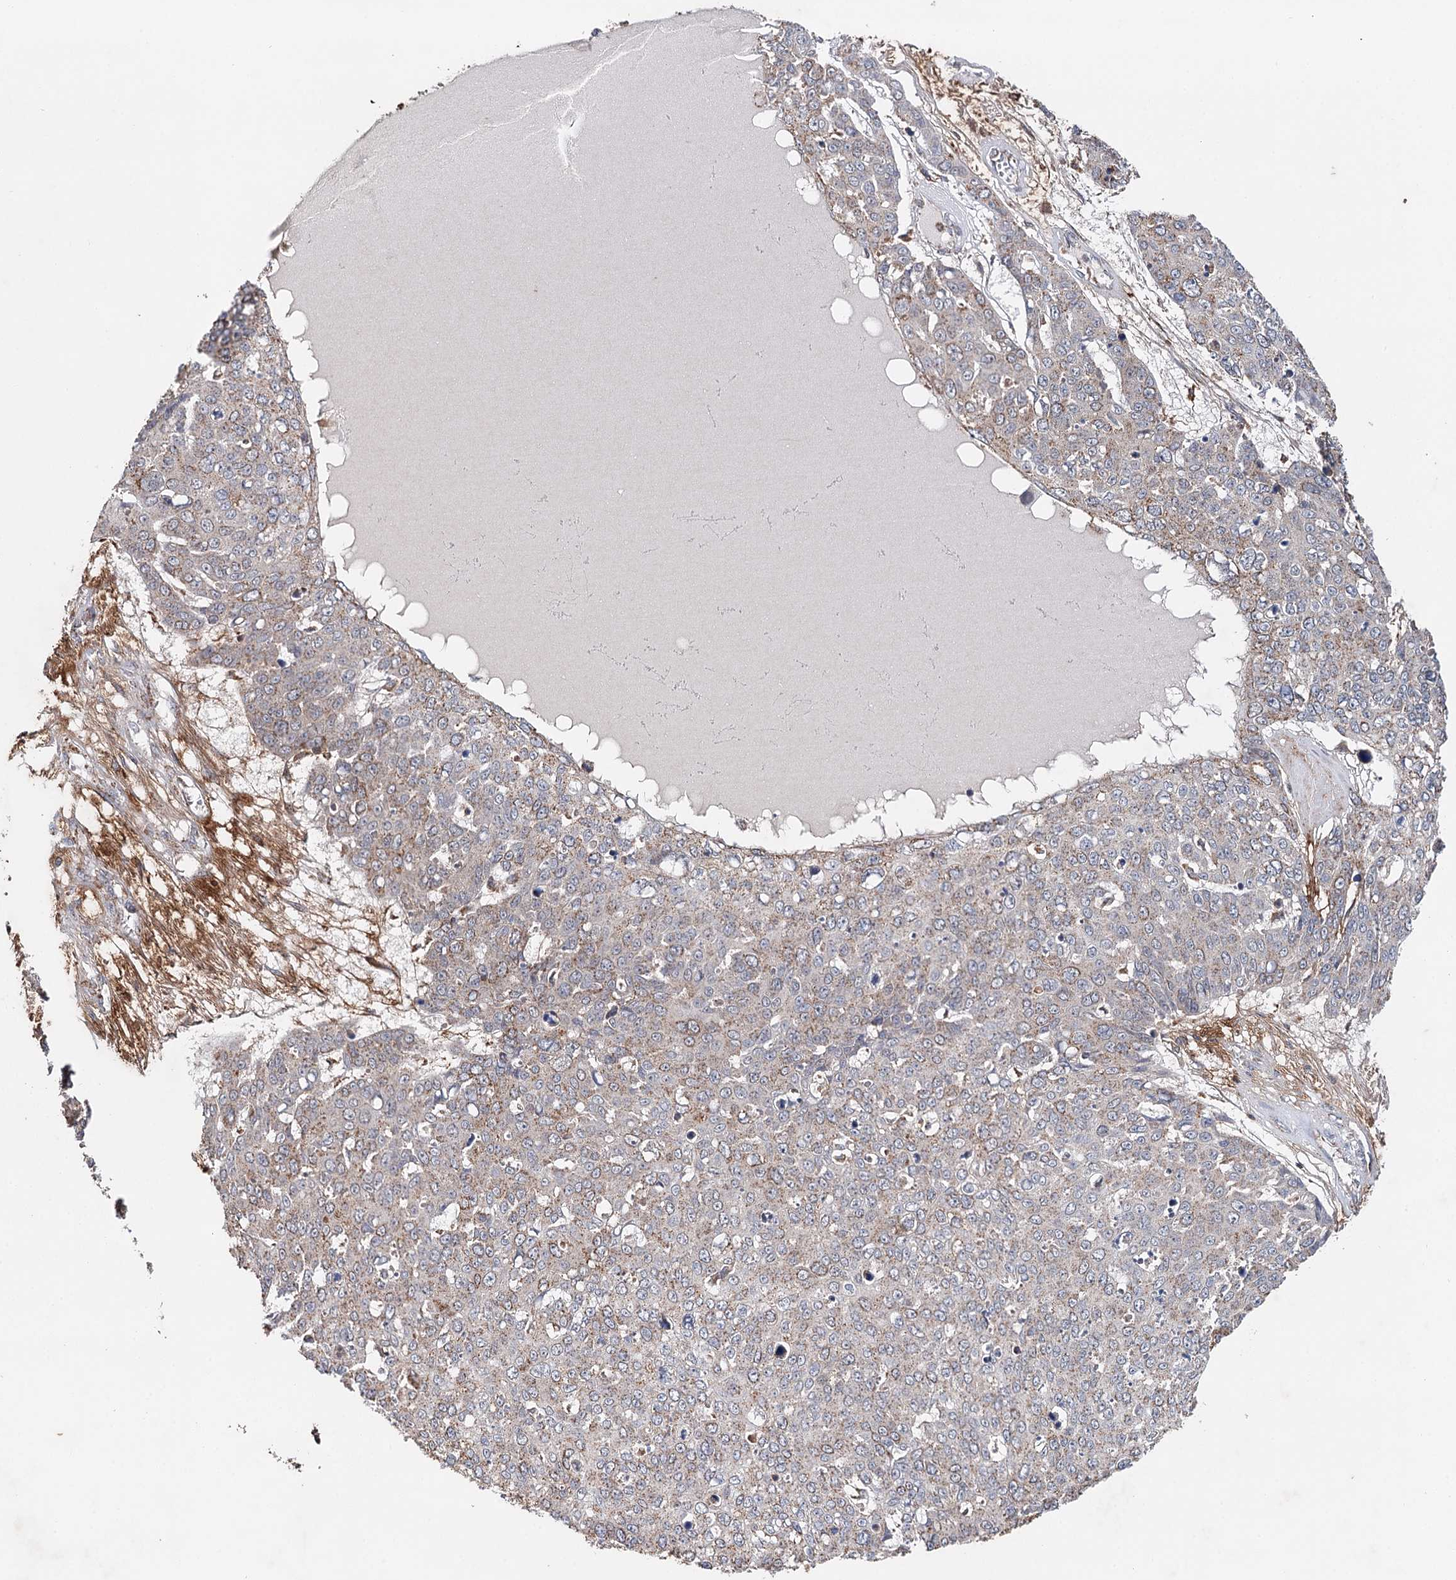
{"staining": {"intensity": "weak", "quantity": "25%-75%", "location": "cytoplasmic/membranous"}, "tissue": "skin cancer", "cell_type": "Tumor cells", "image_type": "cancer", "snomed": [{"axis": "morphology", "description": "Squamous cell carcinoma, NOS"}, {"axis": "topography", "description": "Skin"}], "caption": "Immunohistochemistry (IHC) (DAB) staining of skin cancer (squamous cell carcinoma) exhibits weak cytoplasmic/membranous protein expression in approximately 25%-75% of tumor cells. Nuclei are stained in blue.", "gene": "PIK3CB", "patient": {"sex": "male", "age": 71}}